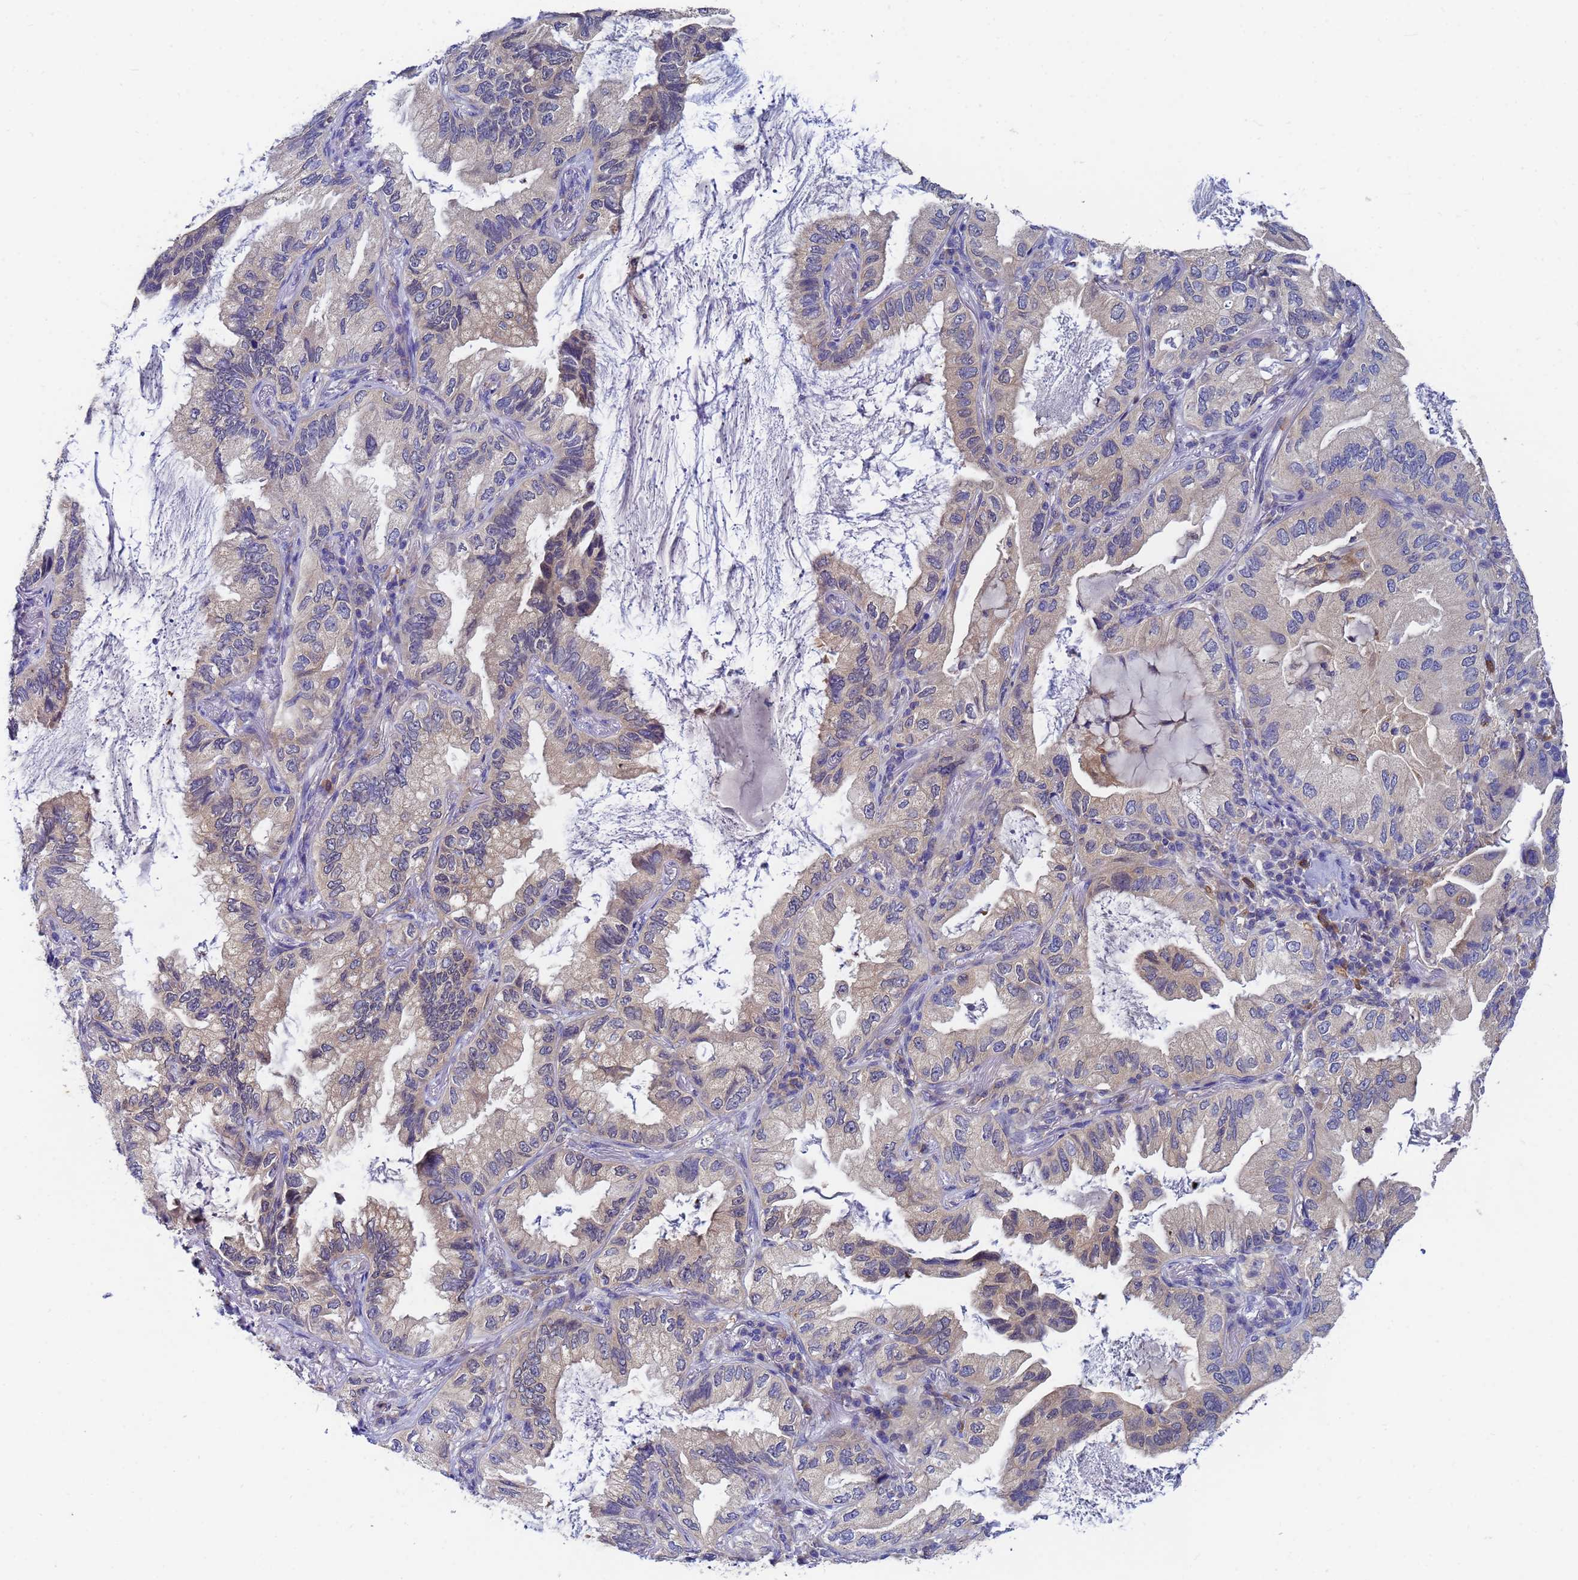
{"staining": {"intensity": "weak", "quantity": "25%-75%", "location": "cytoplasmic/membranous"}, "tissue": "lung cancer", "cell_type": "Tumor cells", "image_type": "cancer", "snomed": [{"axis": "morphology", "description": "Adenocarcinoma, NOS"}, {"axis": "topography", "description": "Lung"}], "caption": "Protein staining demonstrates weak cytoplasmic/membranous positivity in about 25%-75% of tumor cells in adenocarcinoma (lung). (Brightfield microscopy of DAB IHC at high magnification).", "gene": "TTLL11", "patient": {"sex": "female", "age": 69}}